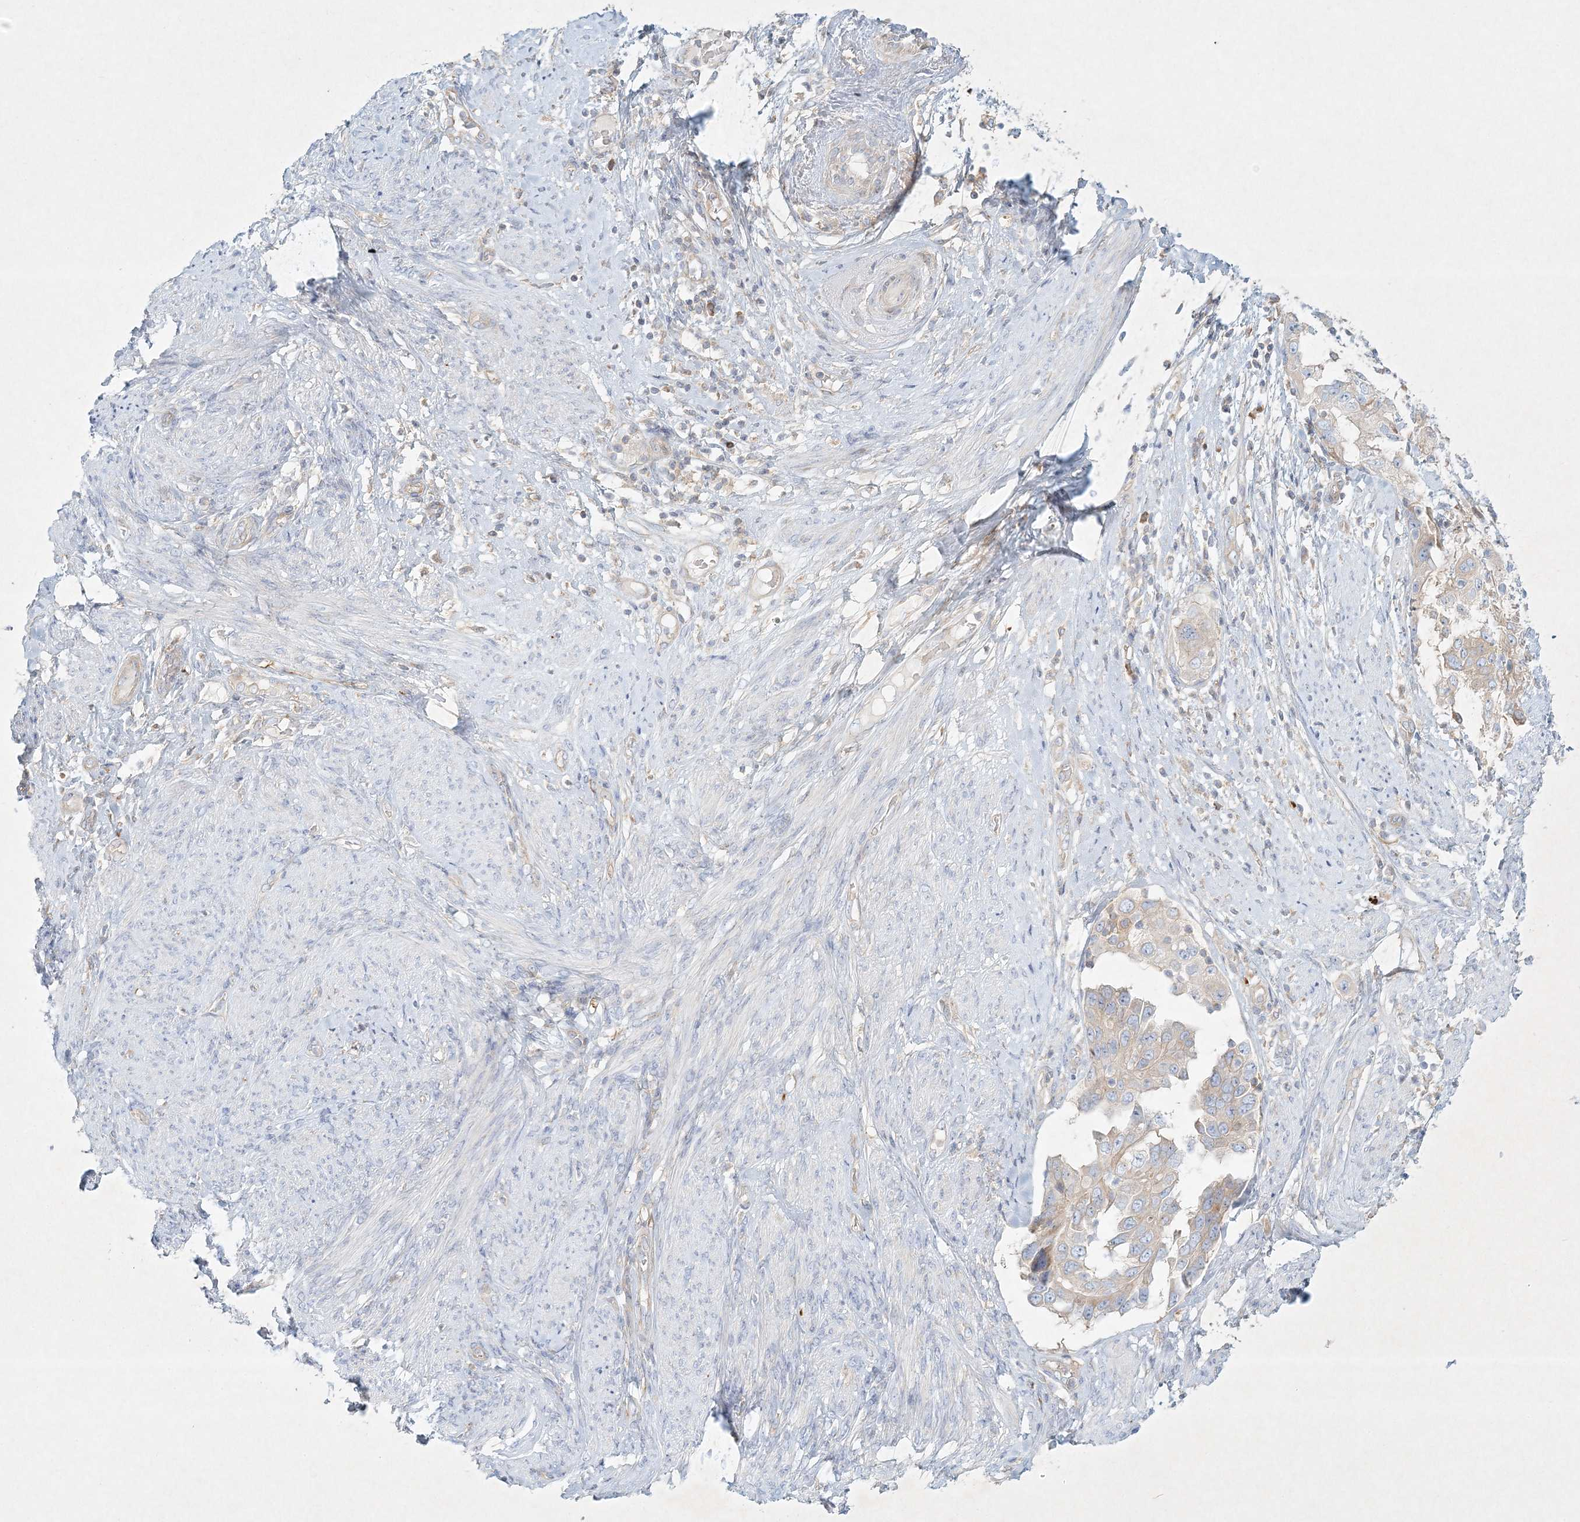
{"staining": {"intensity": "weak", "quantity": "<25%", "location": "cytoplasmic/membranous"}, "tissue": "endometrial cancer", "cell_type": "Tumor cells", "image_type": "cancer", "snomed": [{"axis": "morphology", "description": "Adenocarcinoma, NOS"}, {"axis": "topography", "description": "Endometrium"}], "caption": "This is a histopathology image of immunohistochemistry (IHC) staining of adenocarcinoma (endometrial), which shows no positivity in tumor cells.", "gene": "STK11IP", "patient": {"sex": "female", "age": 85}}